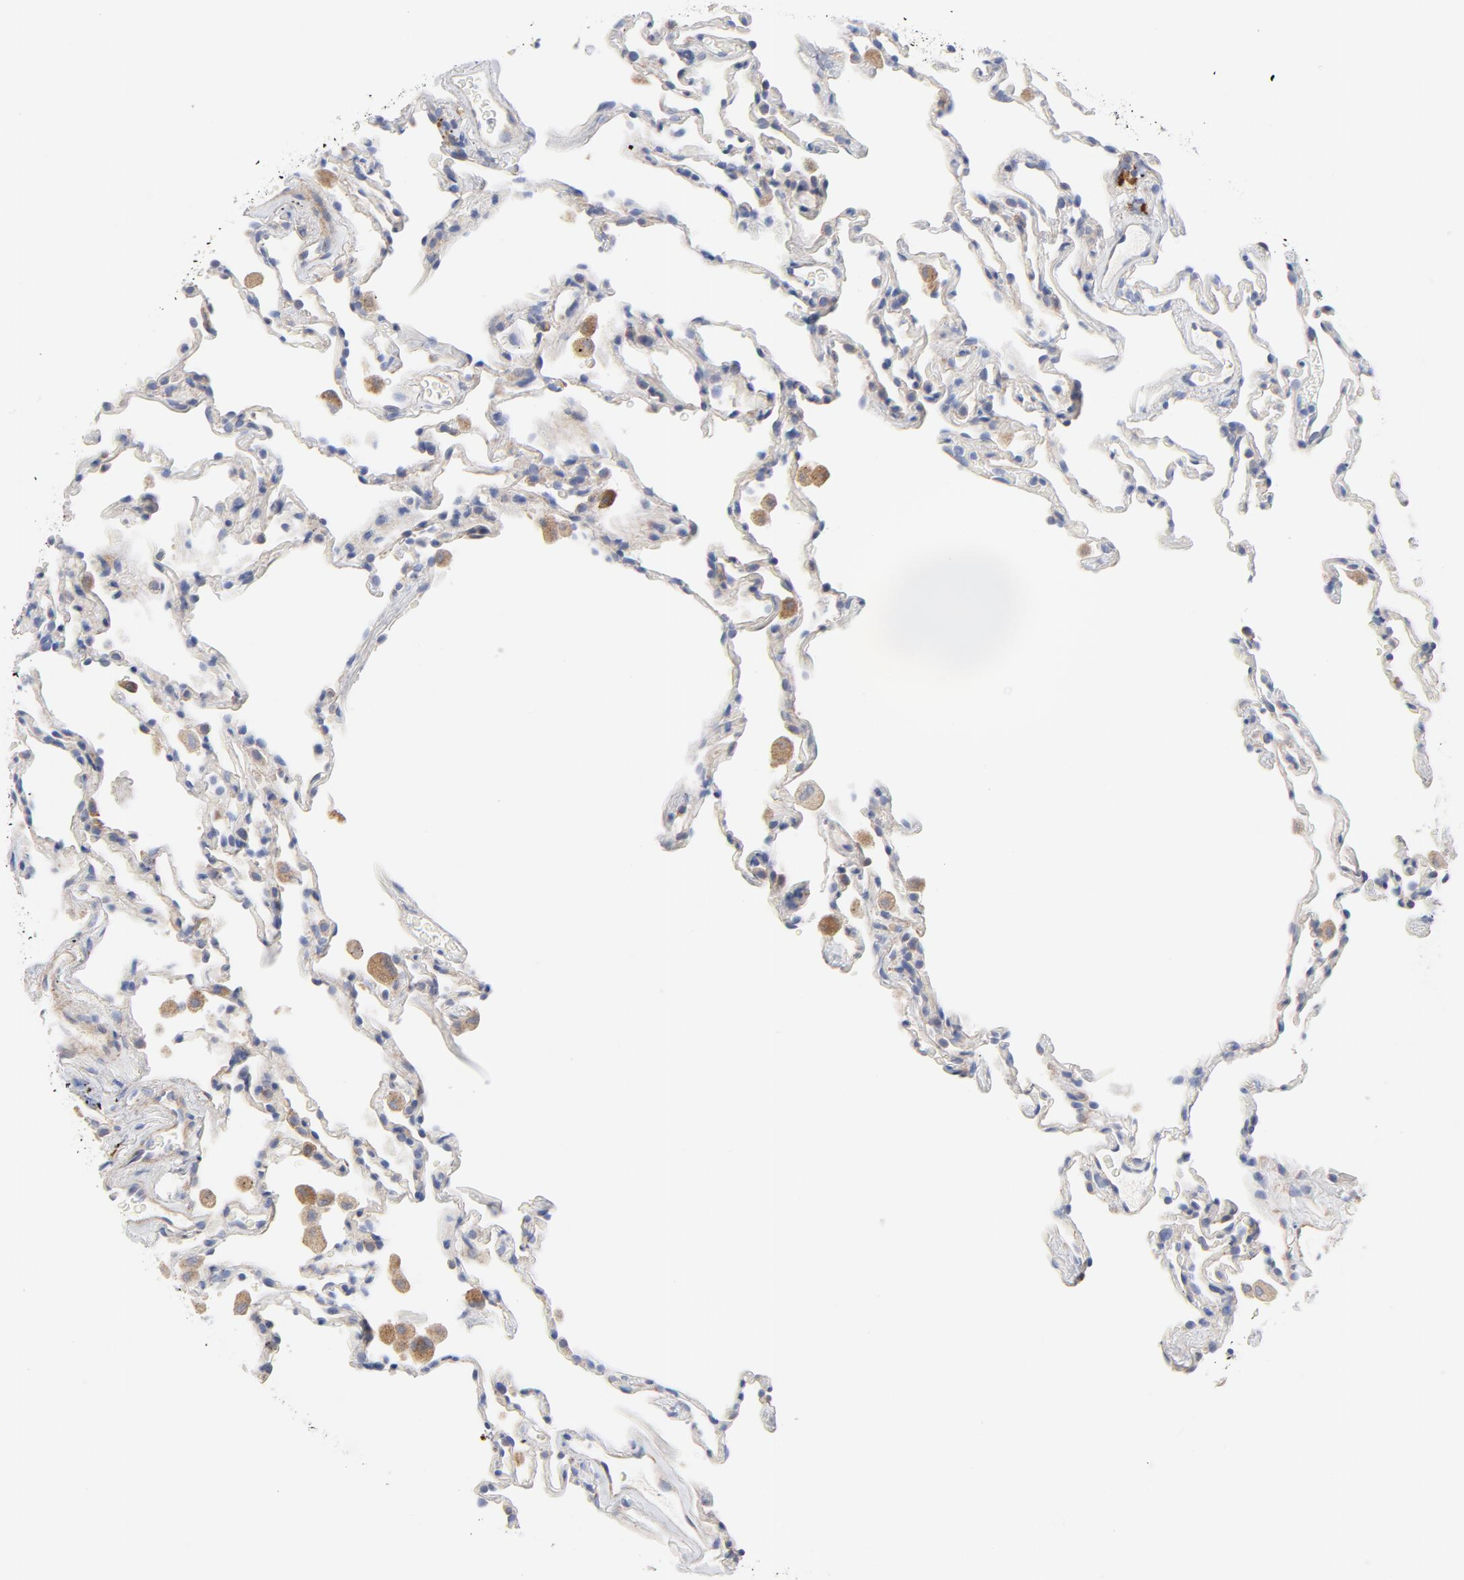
{"staining": {"intensity": "negative", "quantity": "none", "location": "none"}, "tissue": "lung", "cell_type": "Alveolar cells", "image_type": "normal", "snomed": [{"axis": "morphology", "description": "Normal tissue, NOS"}, {"axis": "morphology", "description": "Soft tissue tumor metastatic"}, {"axis": "topography", "description": "Lung"}], "caption": "Photomicrograph shows no significant protein staining in alveolar cells of normal lung. (Immunohistochemistry, brightfield microscopy, high magnification).", "gene": "RAPGEF3", "patient": {"sex": "male", "age": 59}}